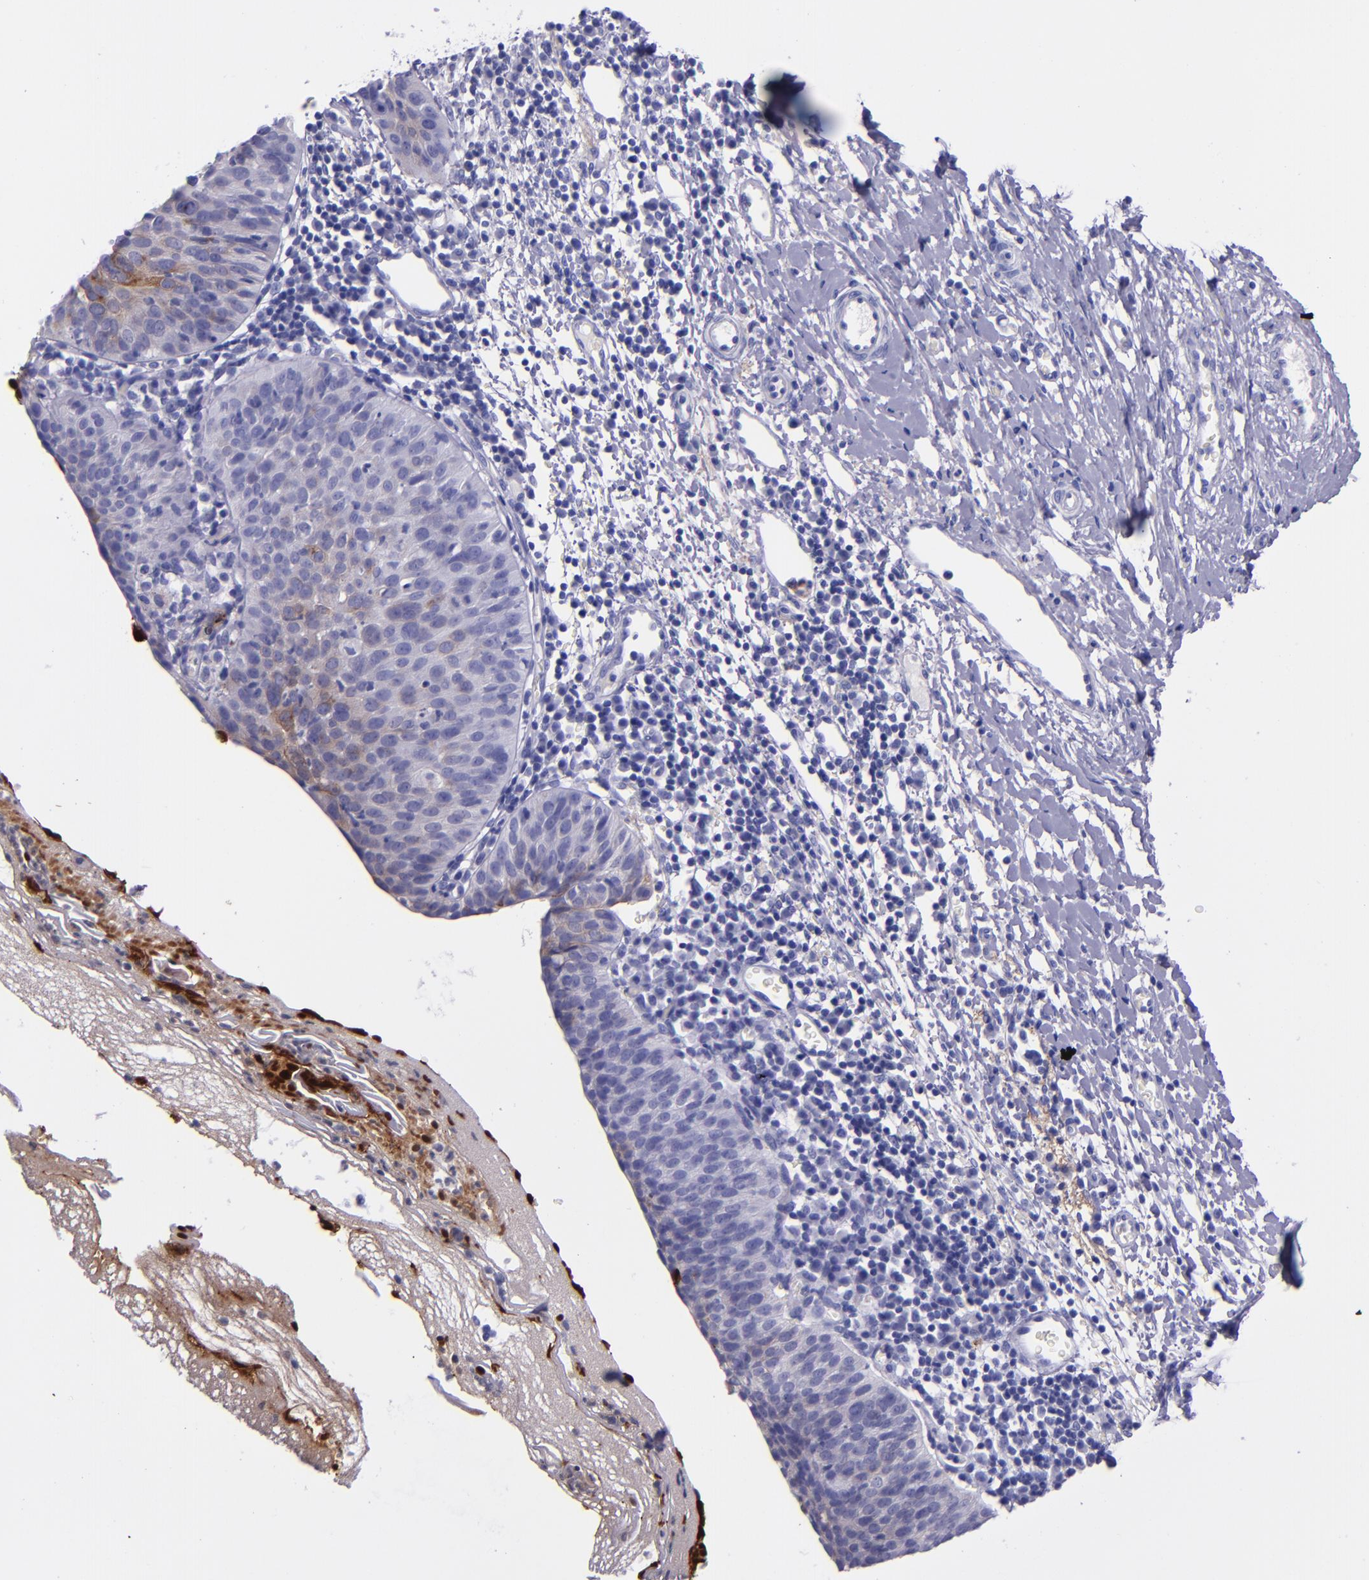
{"staining": {"intensity": "weak", "quantity": "<25%", "location": "cytoplasmic/membranous"}, "tissue": "cervical cancer", "cell_type": "Tumor cells", "image_type": "cancer", "snomed": [{"axis": "morphology", "description": "Normal tissue, NOS"}, {"axis": "morphology", "description": "Squamous cell carcinoma, NOS"}, {"axis": "topography", "description": "Cervix"}], "caption": "An IHC image of cervical cancer (squamous cell carcinoma) is shown. There is no staining in tumor cells of cervical cancer (squamous cell carcinoma). (DAB IHC visualized using brightfield microscopy, high magnification).", "gene": "SLPI", "patient": {"sex": "female", "age": 39}}